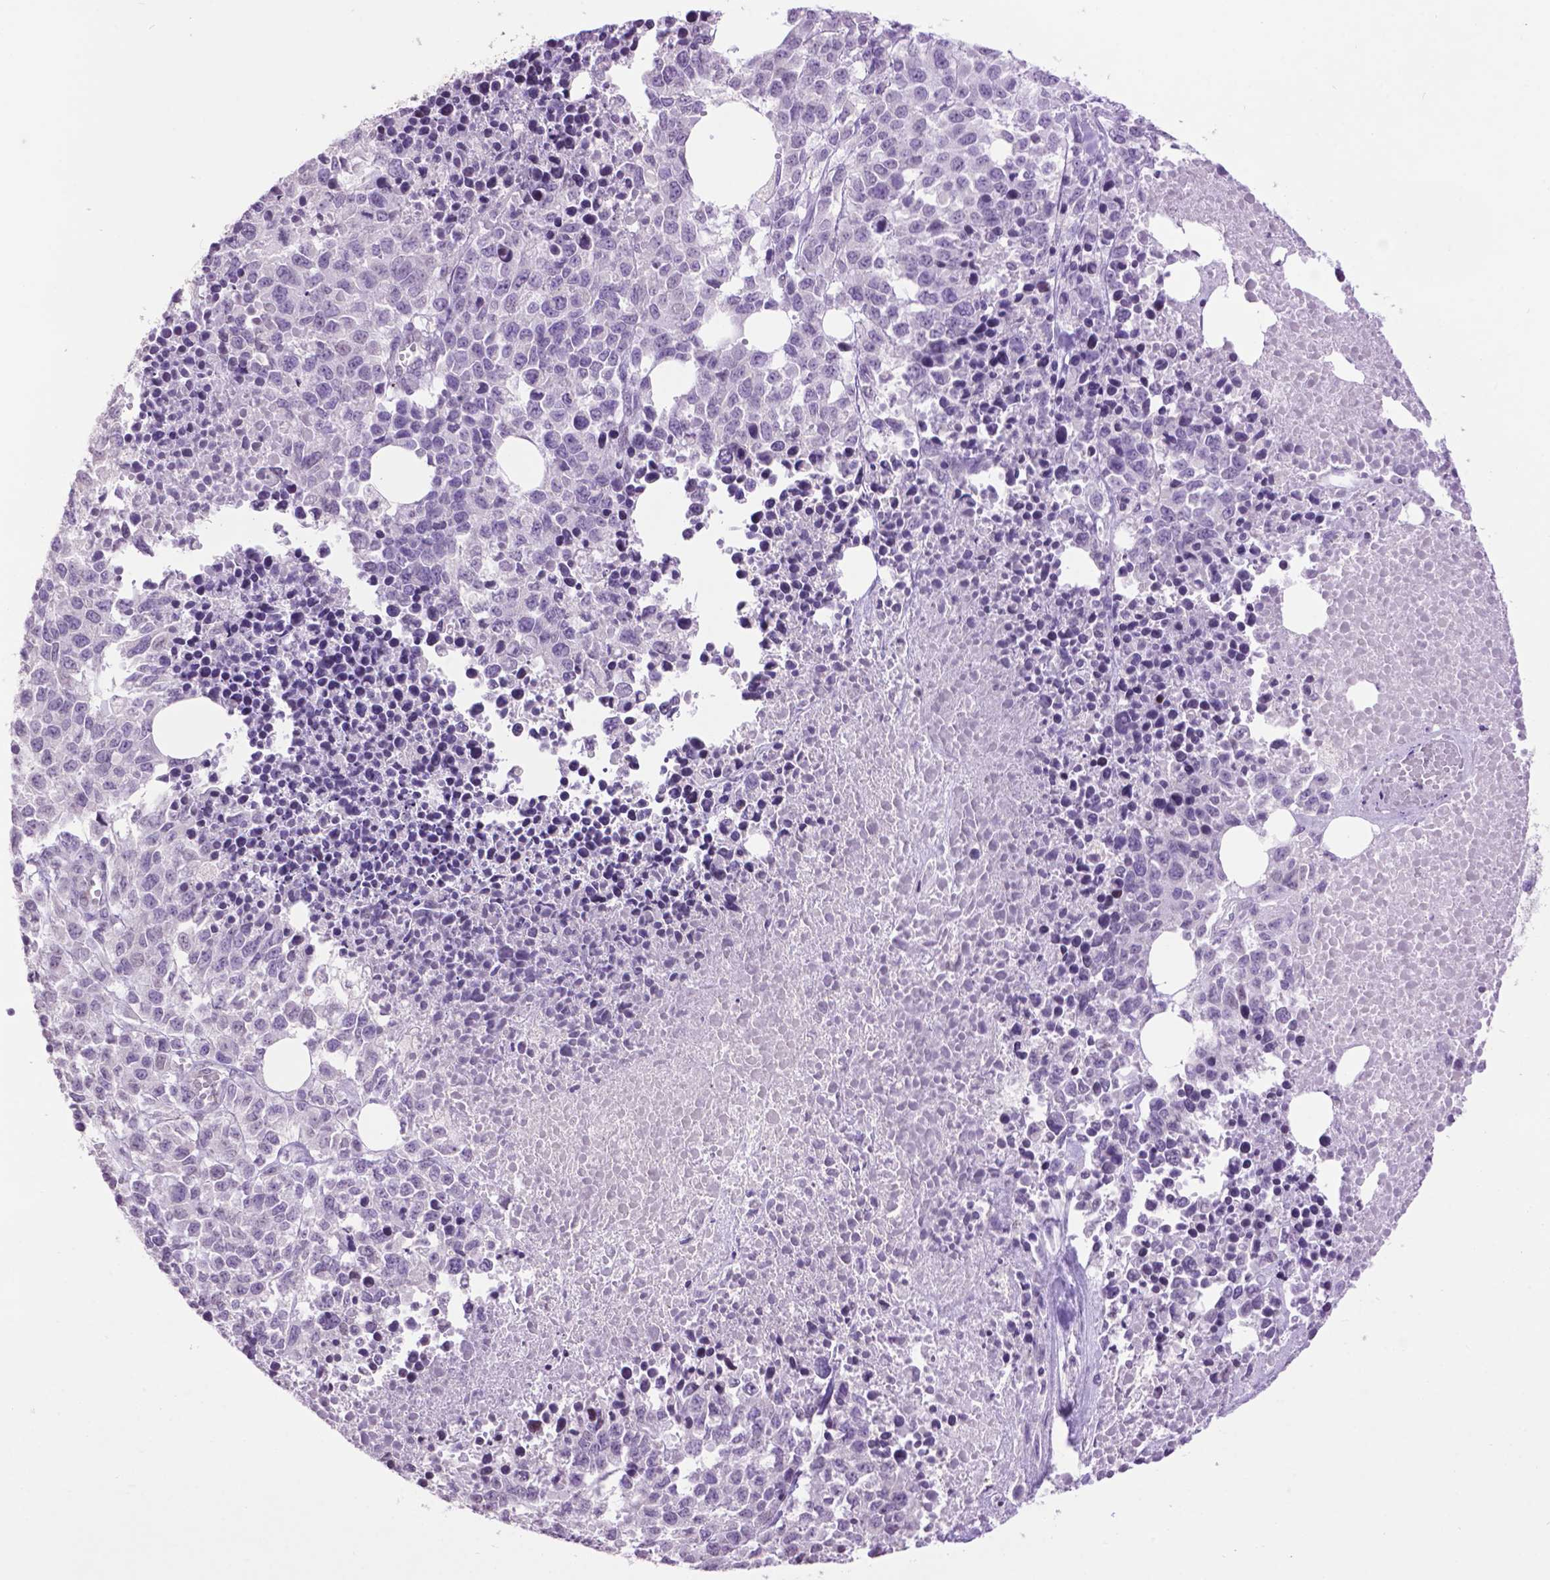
{"staining": {"intensity": "negative", "quantity": "none", "location": "none"}, "tissue": "melanoma", "cell_type": "Tumor cells", "image_type": "cancer", "snomed": [{"axis": "morphology", "description": "Malignant melanoma, Metastatic site"}, {"axis": "topography", "description": "Skin"}], "caption": "A micrograph of human melanoma is negative for staining in tumor cells.", "gene": "TH", "patient": {"sex": "male", "age": 84}}